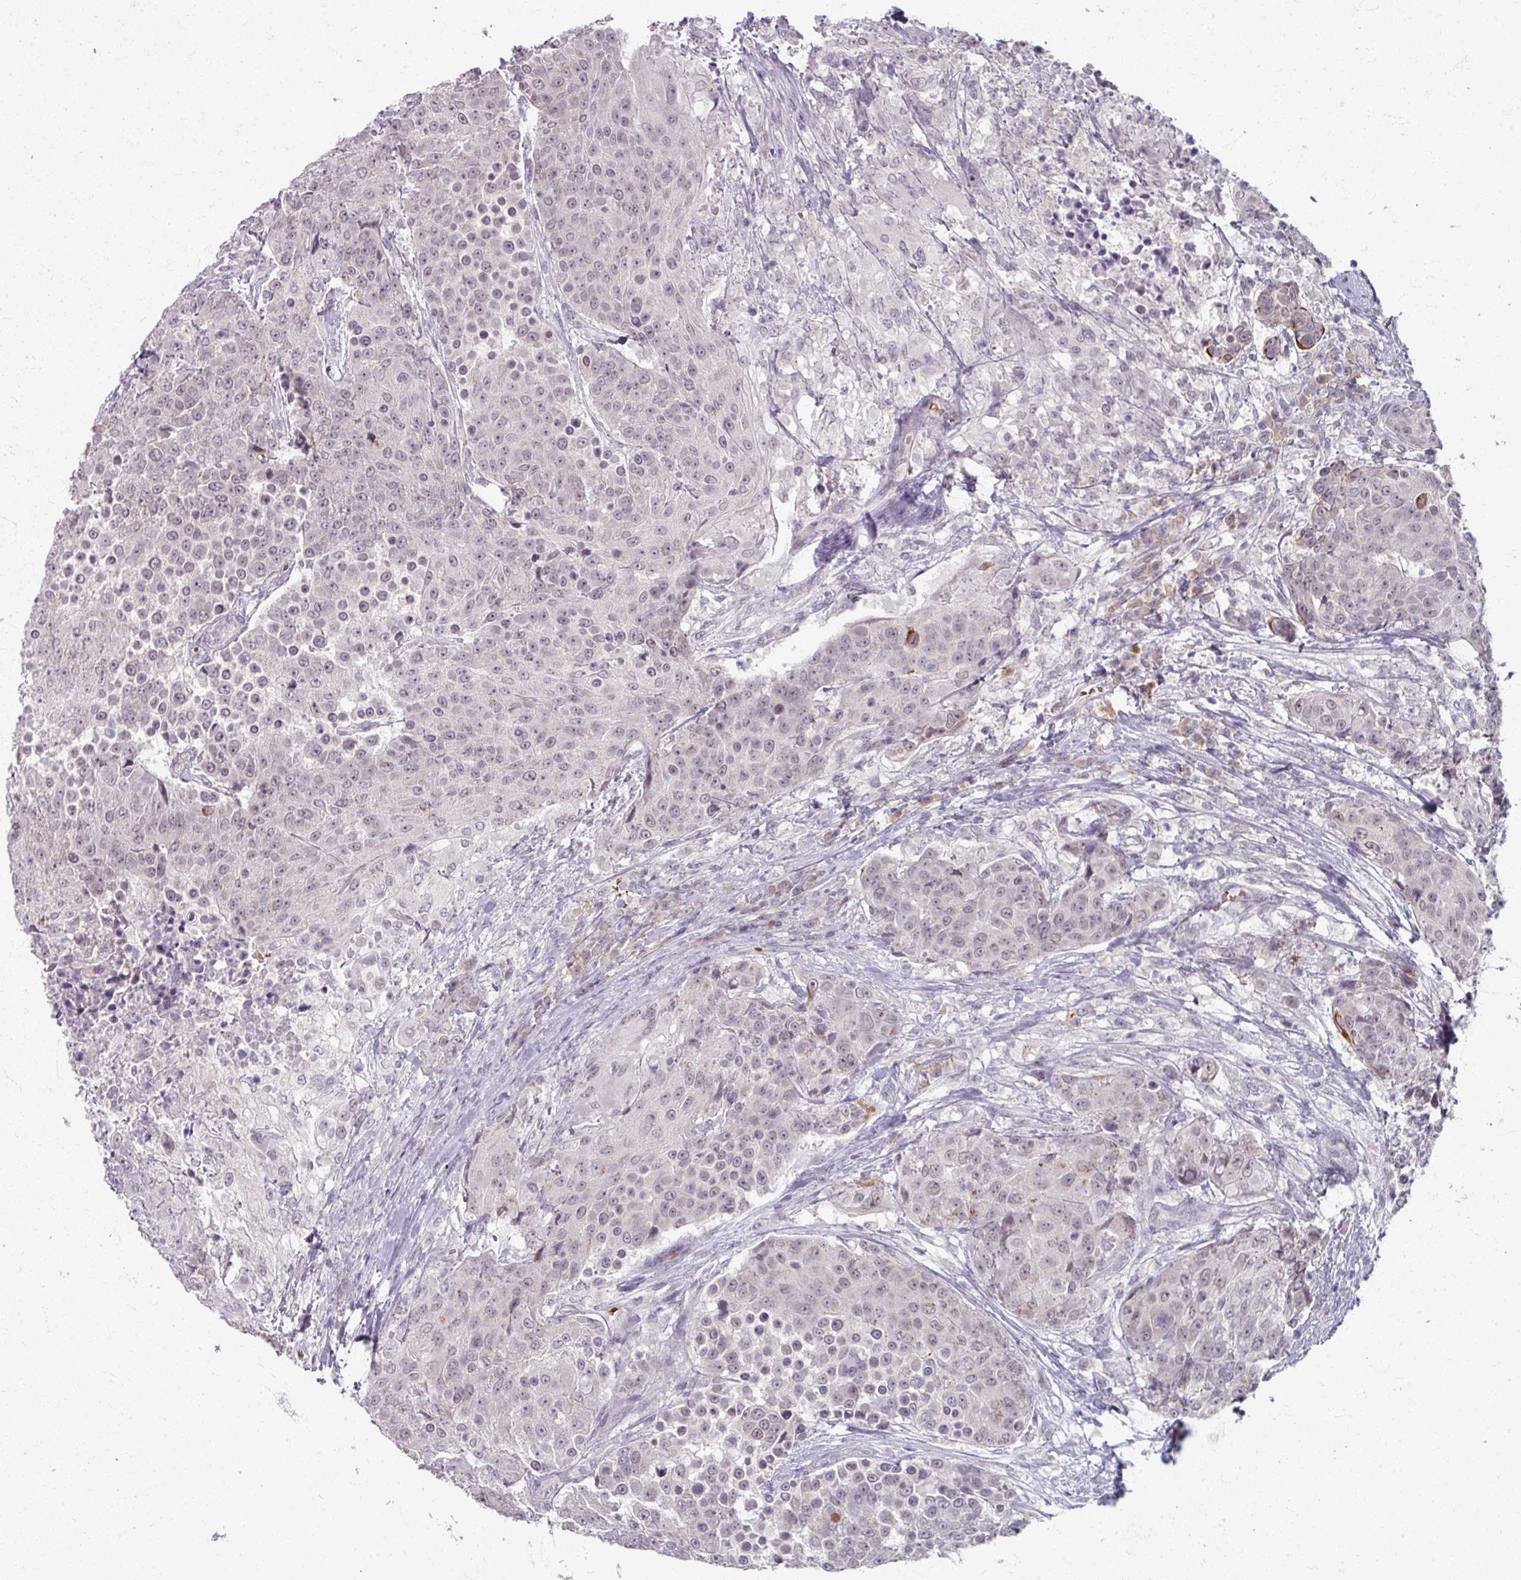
{"staining": {"intensity": "negative", "quantity": "none", "location": "none"}, "tissue": "urothelial cancer", "cell_type": "Tumor cells", "image_type": "cancer", "snomed": [{"axis": "morphology", "description": "Urothelial carcinoma, High grade"}, {"axis": "topography", "description": "Urinary bladder"}], "caption": "The IHC micrograph has no significant staining in tumor cells of urothelial cancer tissue.", "gene": "KMT5C", "patient": {"sex": "female", "age": 63}}